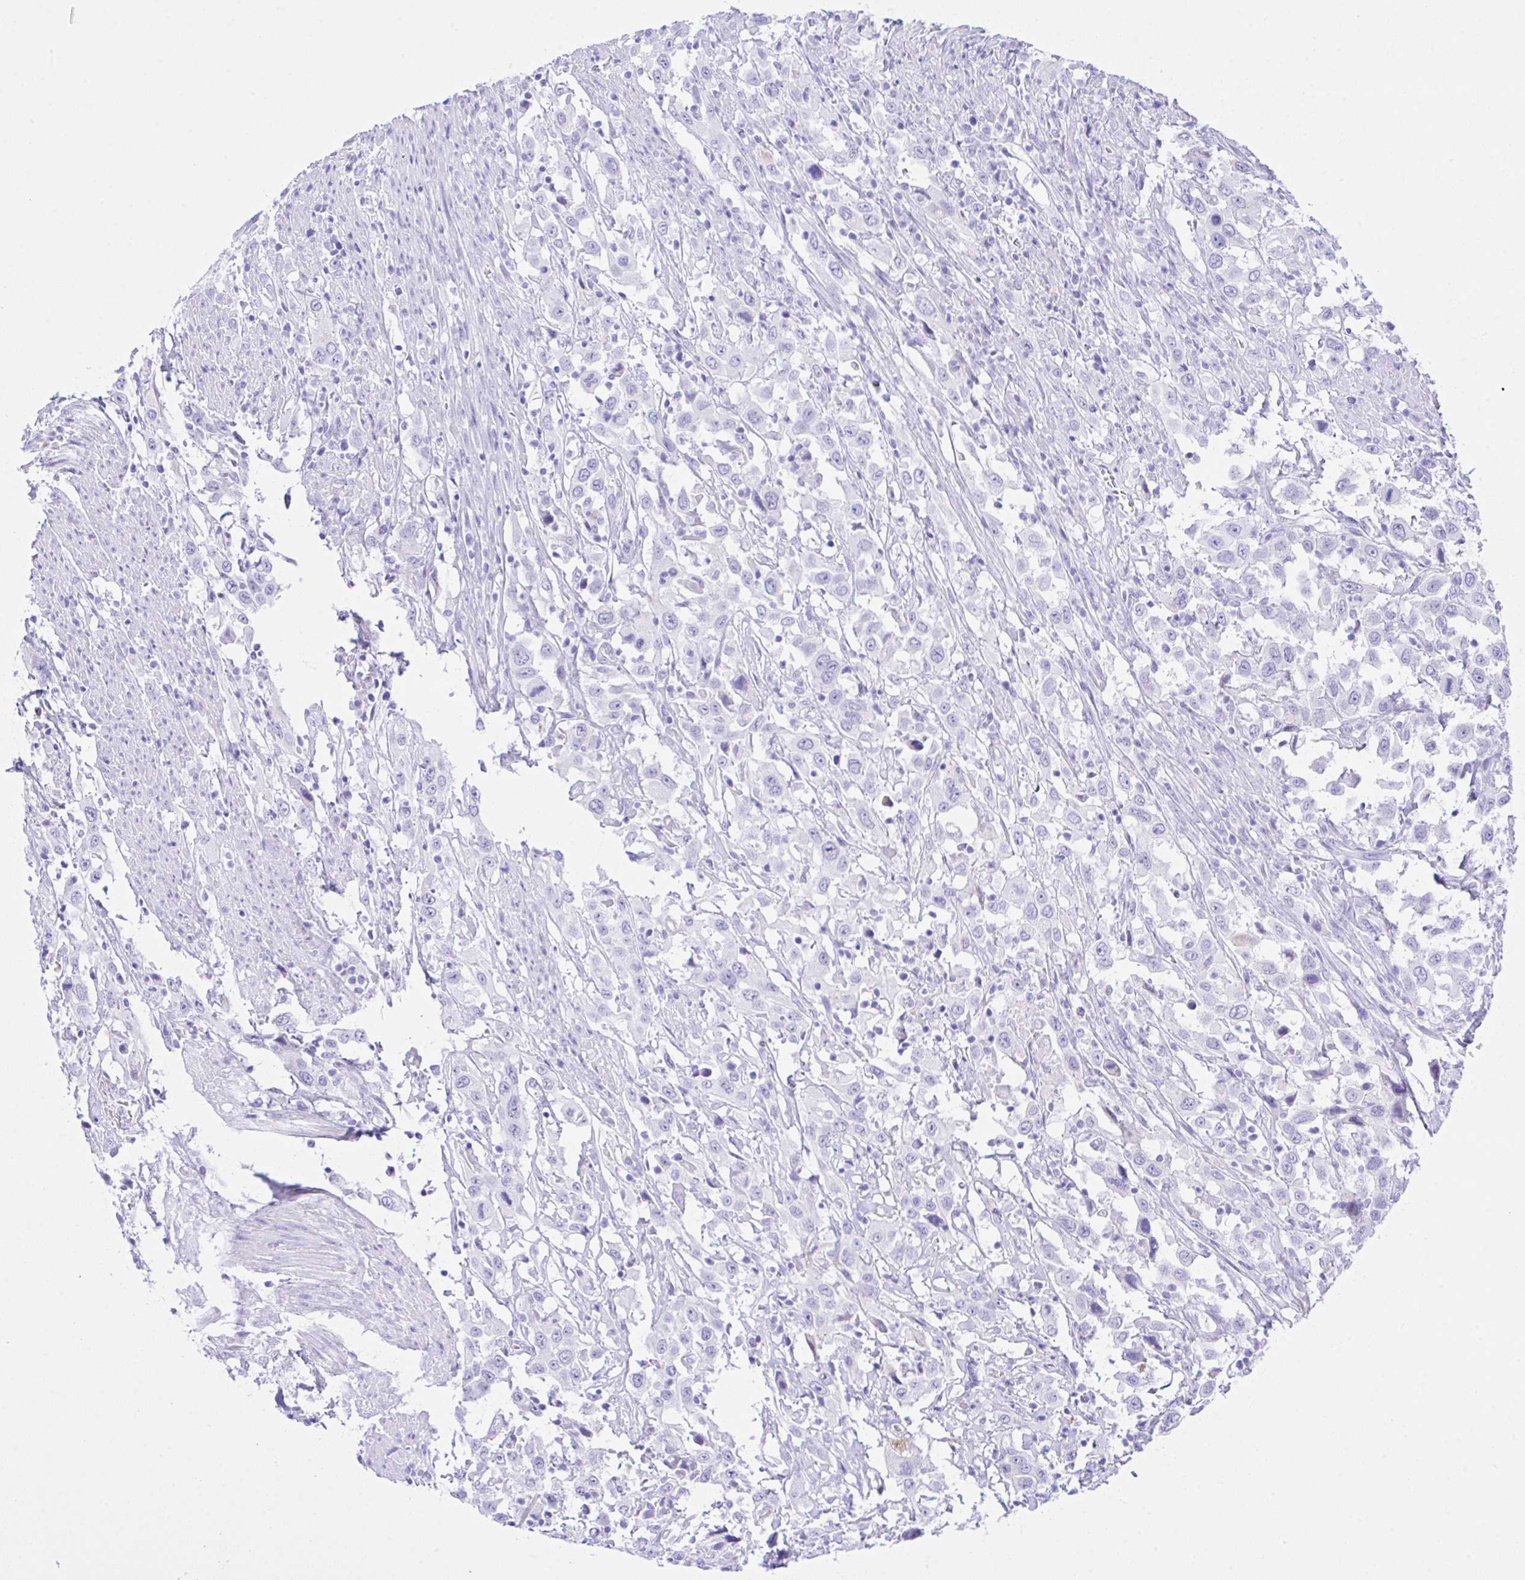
{"staining": {"intensity": "negative", "quantity": "none", "location": "none"}, "tissue": "urothelial cancer", "cell_type": "Tumor cells", "image_type": "cancer", "snomed": [{"axis": "morphology", "description": "Urothelial carcinoma, High grade"}, {"axis": "topography", "description": "Urinary bladder"}], "caption": "Immunohistochemistry (IHC) photomicrograph of neoplastic tissue: urothelial carcinoma (high-grade) stained with DAB exhibits no significant protein expression in tumor cells.", "gene": "SELENOV", "patient": {"sex": "male", "age": 61}}